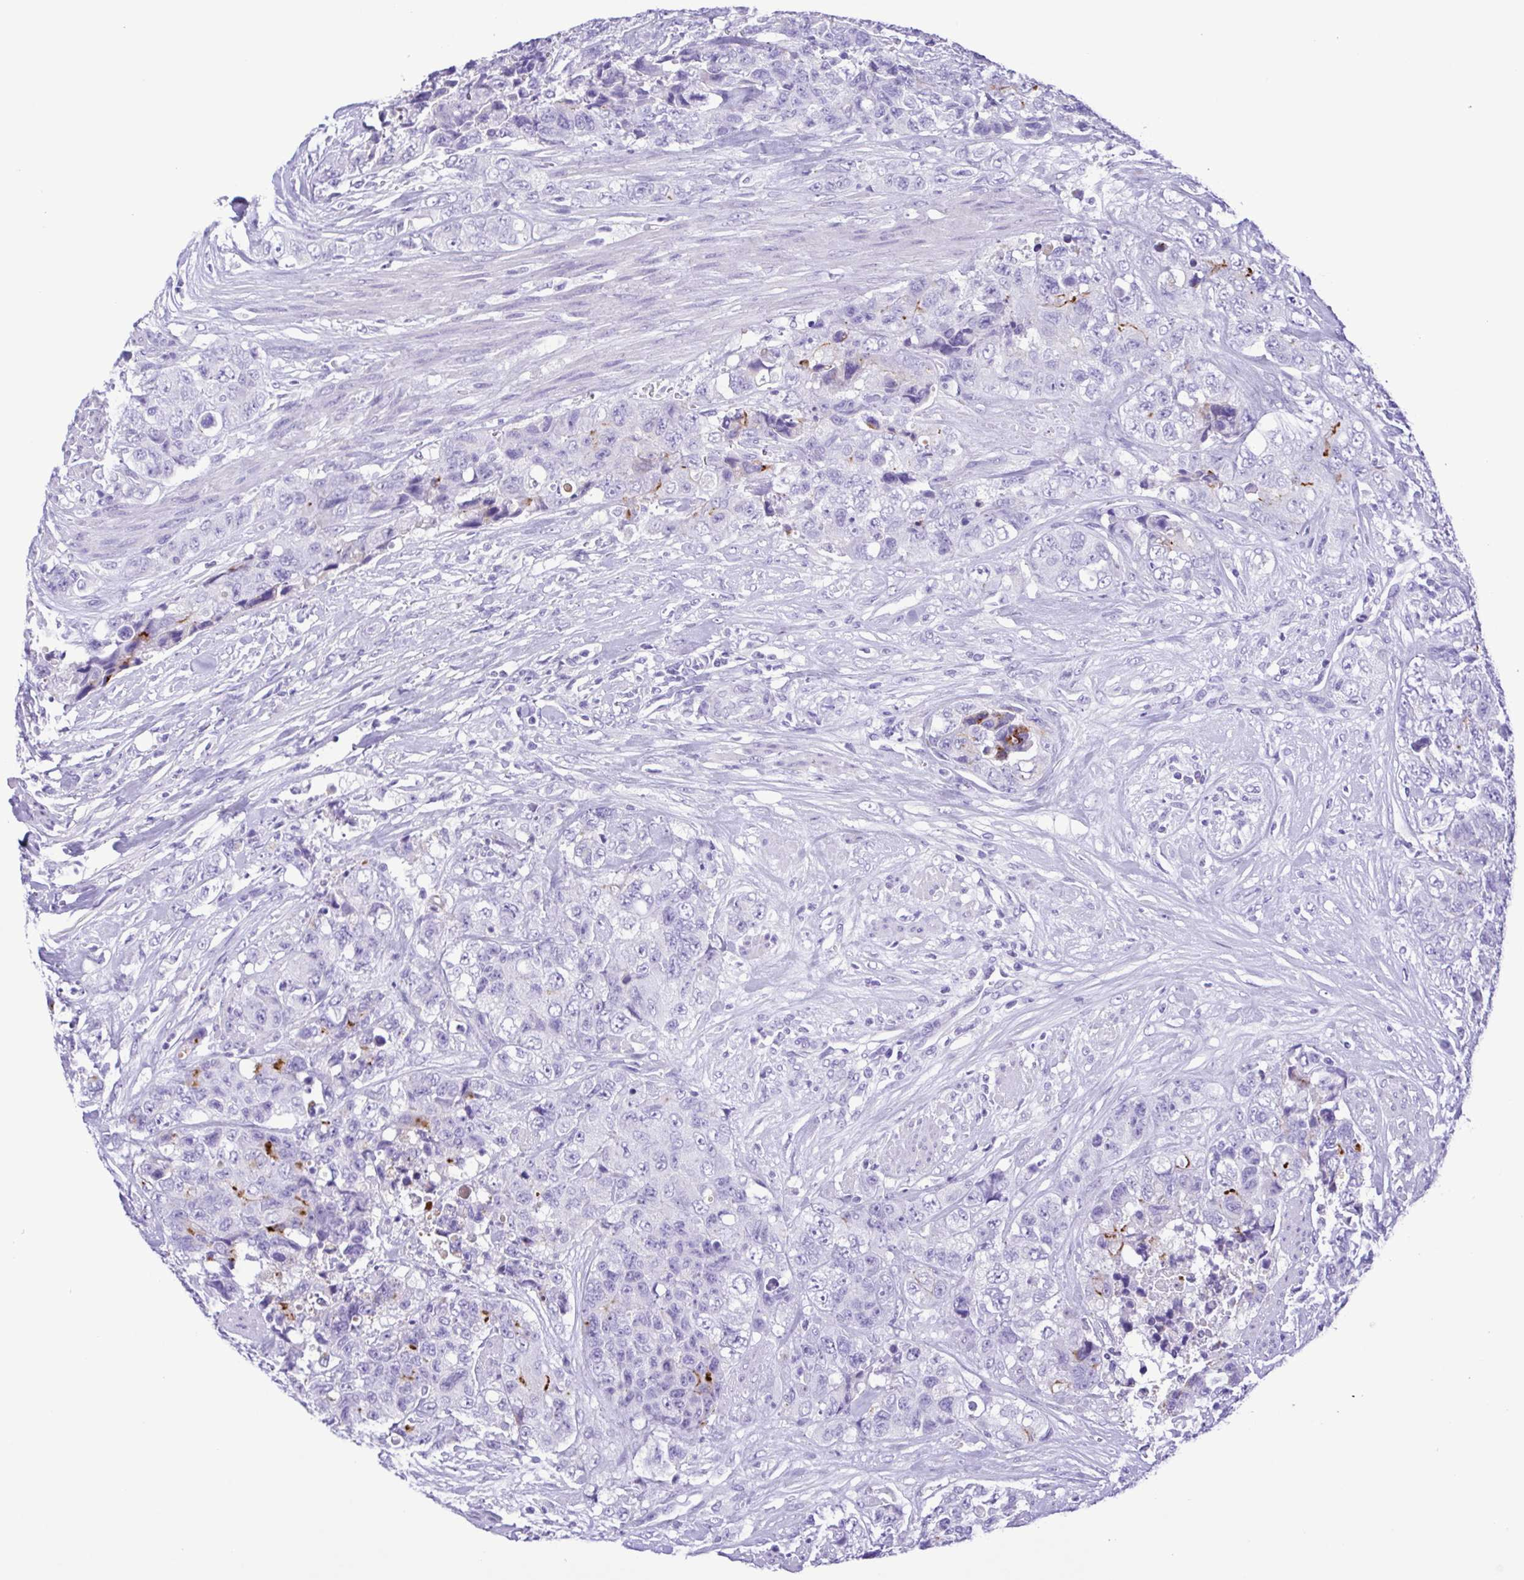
{"staining": {"intensity": "moderate", "quantity": "<25%", "location": "cytoplasmic/membranous"}, "tissue": "urothelial cancer", "cell_type": "Tumor cells", "image_type": "cancer", "snomed": [{"axis": "morphology", "description": "Urothelial carcinoma, High grade"}, {"axis": "topography", "description": "Urinary bladder"}], "caption": "Protein analysis of urothelial cancer tissue reveals moderate cytoplasmic/membranous positivity in about <25% of tumor cells.", "gene": "OVGP1", "patient": {"sex": "female", "age": 78}}